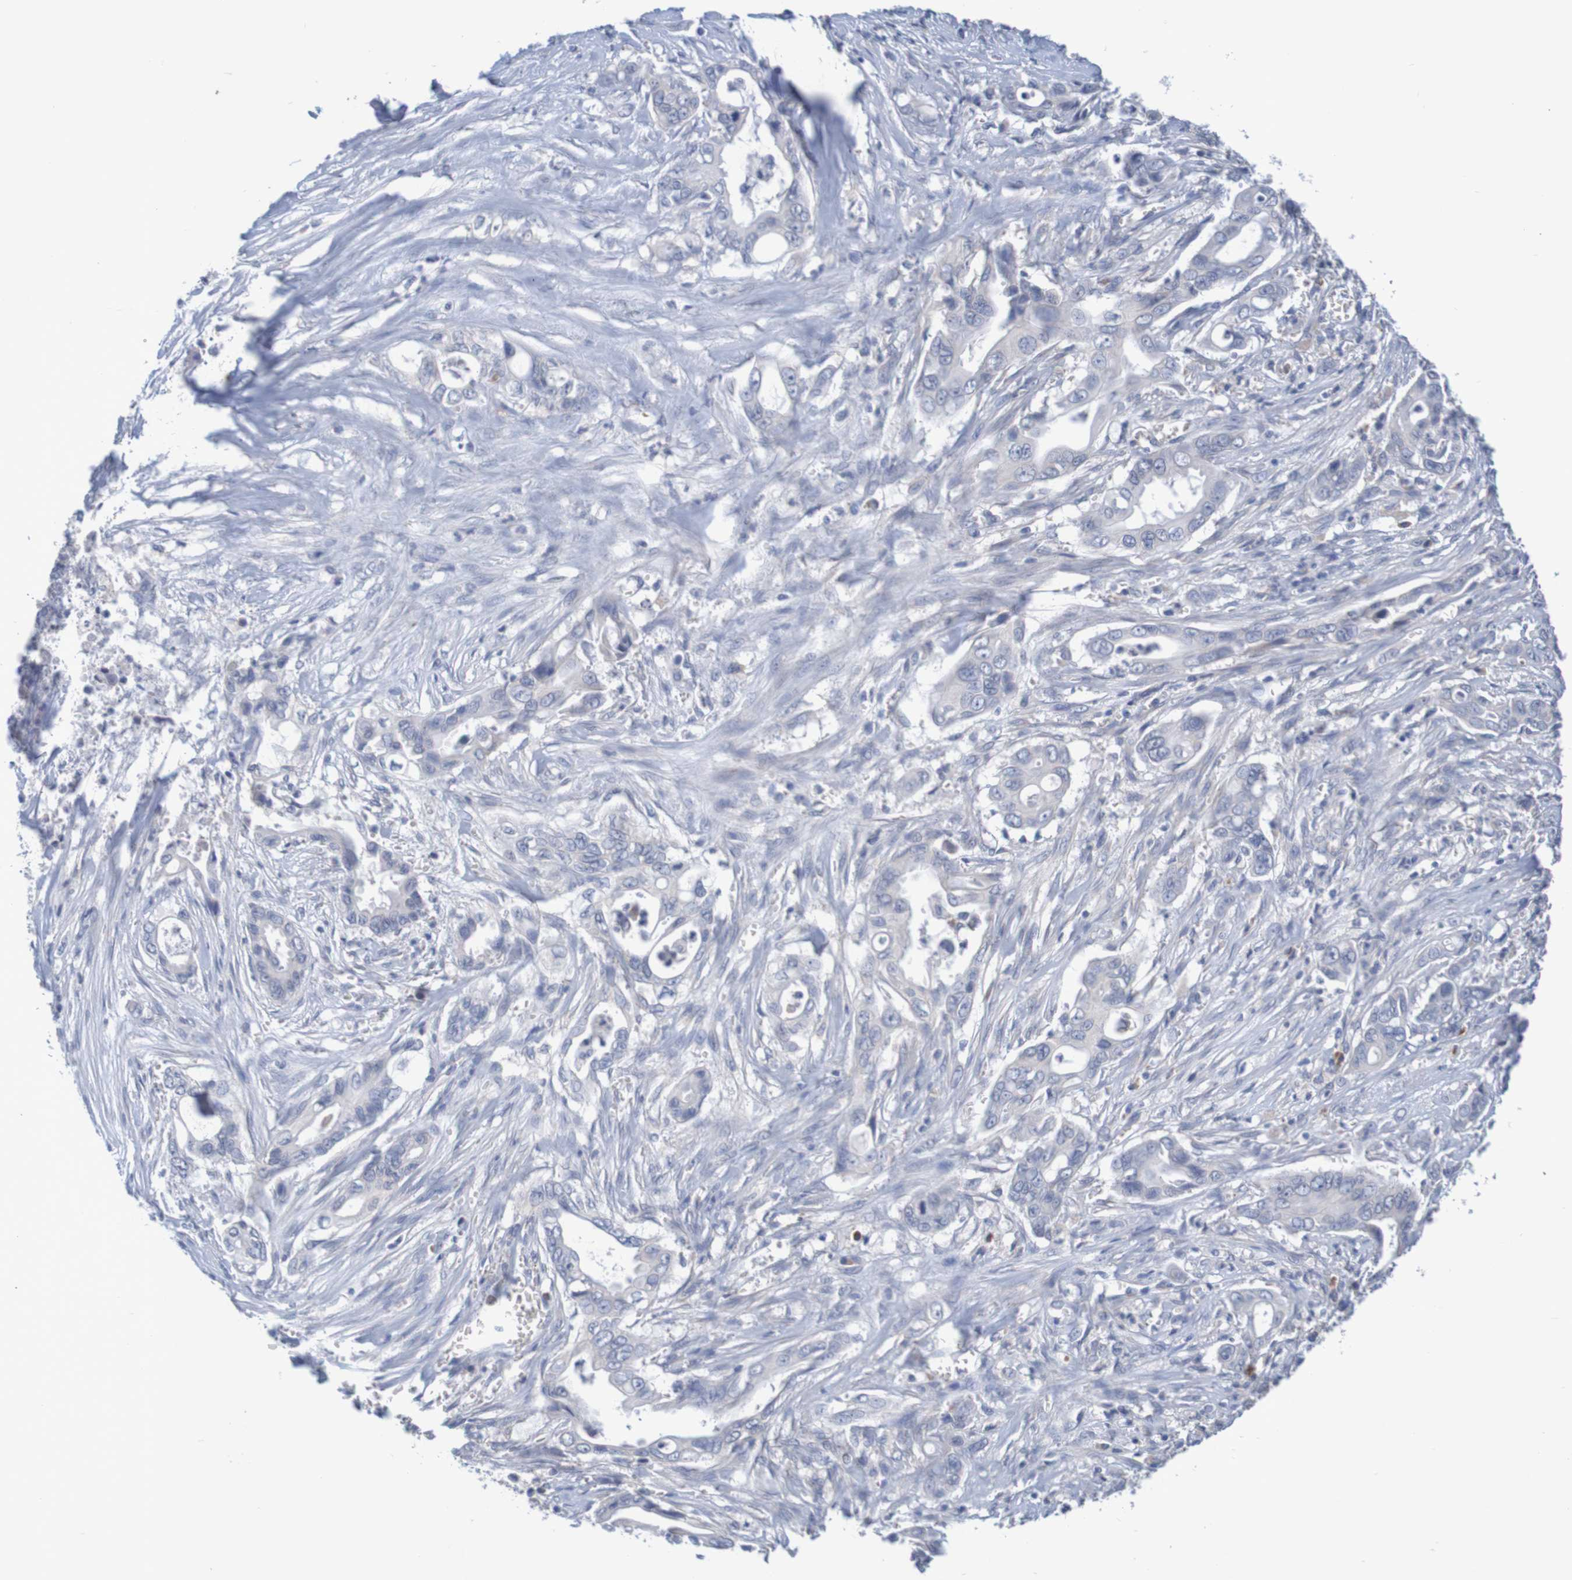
{"staining": {"intensity": "weak", "quantity": "<25%", "location": "cytoplasmic/membranous"}, "tissue": "pancreatic cancer", "cell_type": "Tumor cells", "image_type": "cancer", "snomed": [{"axis": "morphology", "description": "Adenocarcinoma, NOS"}, {"axis": "topography", "description": "Pancreas"}], "caption": "Image shows no protein positivity in tumor cells of pancreatic cancer tissue. (DAB (3,3'-diaminobenzidine) IHC, high magnification).", "gene": "LTA", "patient": {"sex": "male", "age": 59}}